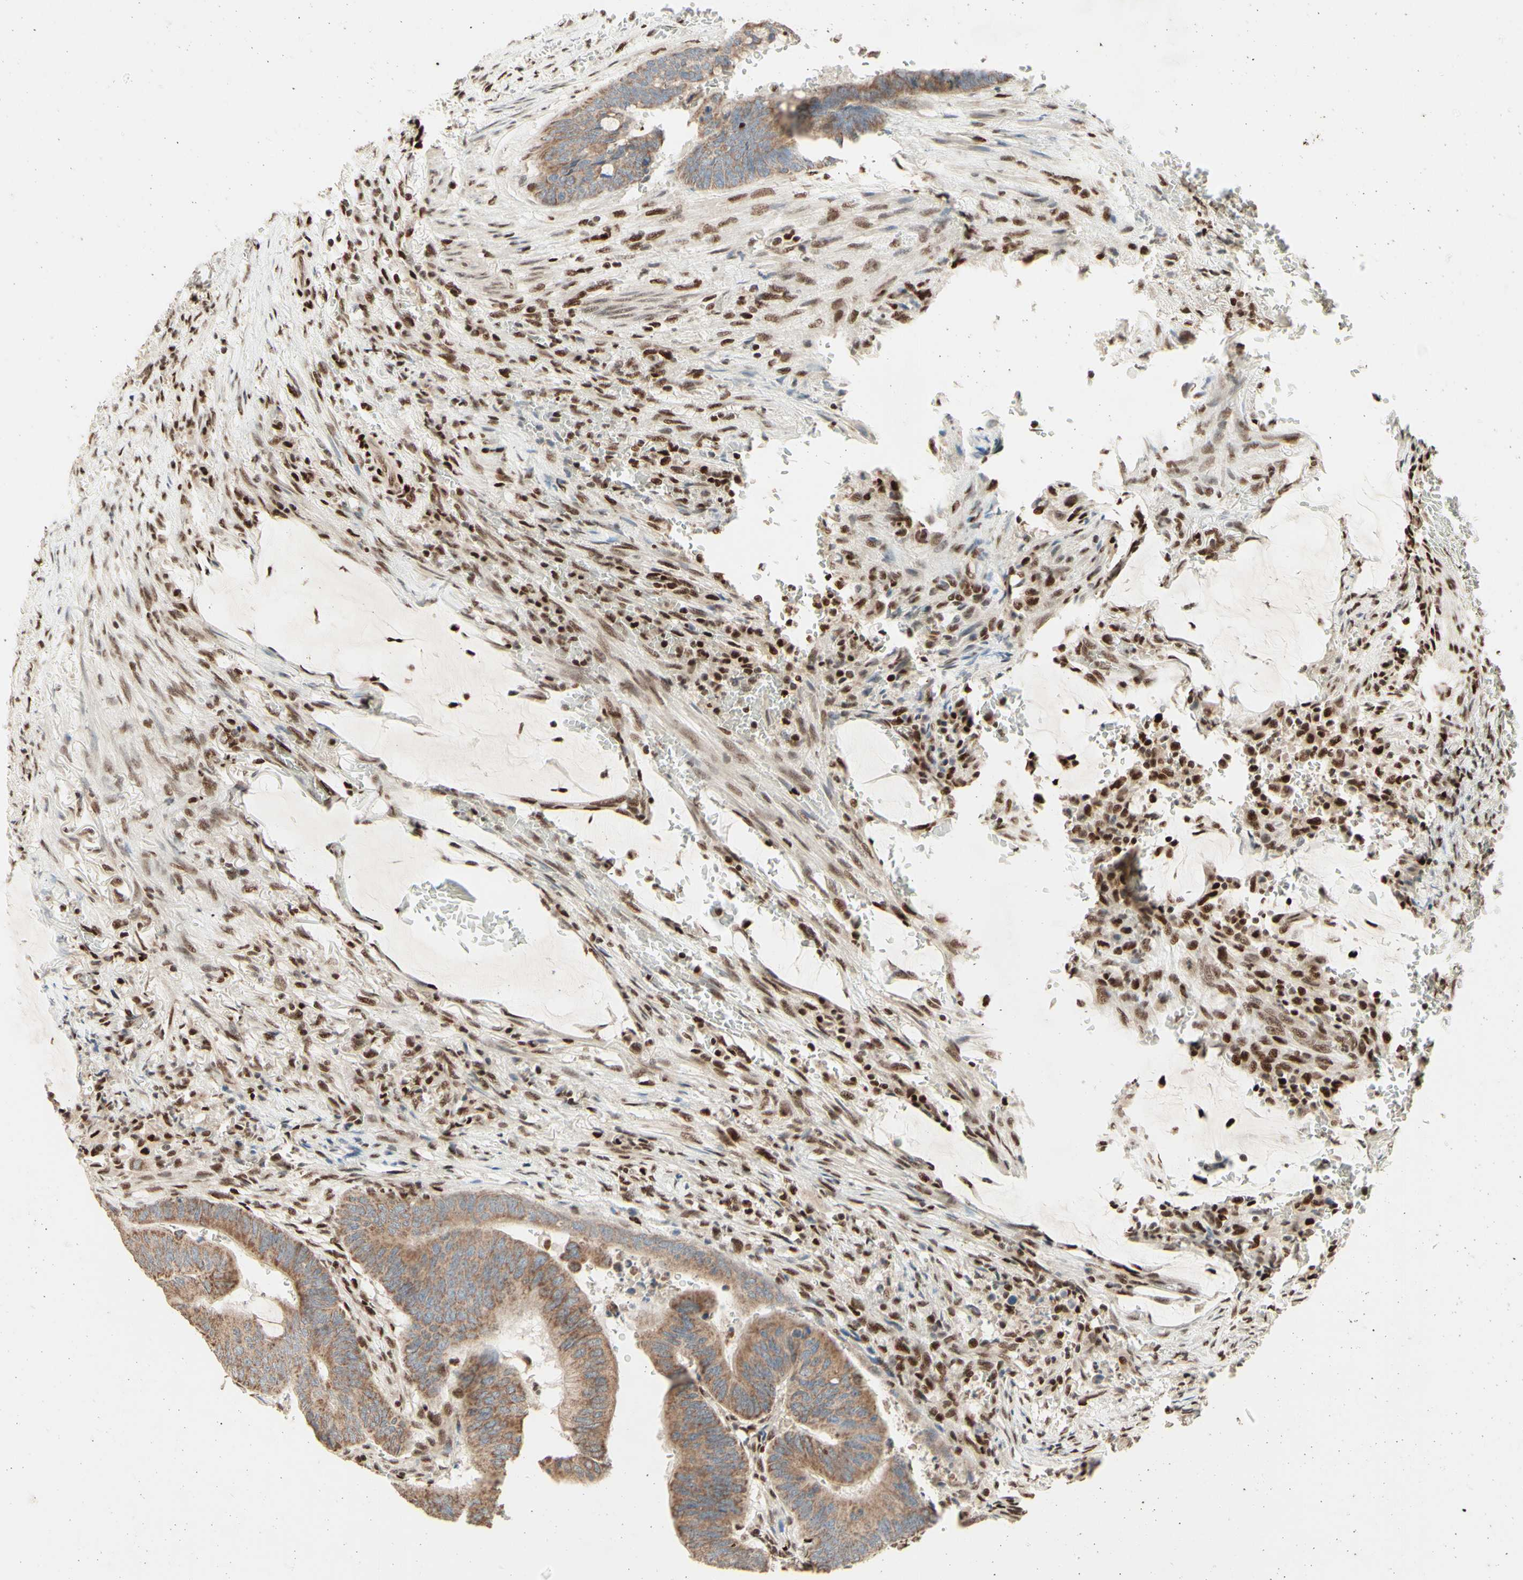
{"staining": {"intensity": "weak", "quantity": ">75%", "location": "cytoplasmic/membranous"}, "tissue": "colorectal cancer", "cell_type": "Tumor cells", "image_type": "cancer", "snomed": [{"axis": "morphology", "description": "Normal tissue, NOS"}, {"axis": "morphology", "description": "Adenocarcinoma, NOS"}, {"axis": "topography", "description": "Rectum"}, {"axis": "topography", "description": "Peripheral nerve tissue"}], "caption": "Tumor cells reveal weak cytoplasmic/membranous positivity in about >75% of cells in colorectal adenocarcinoma.", "gene": "NR3C1", "patient": {"sex": "male", "age": 92}}